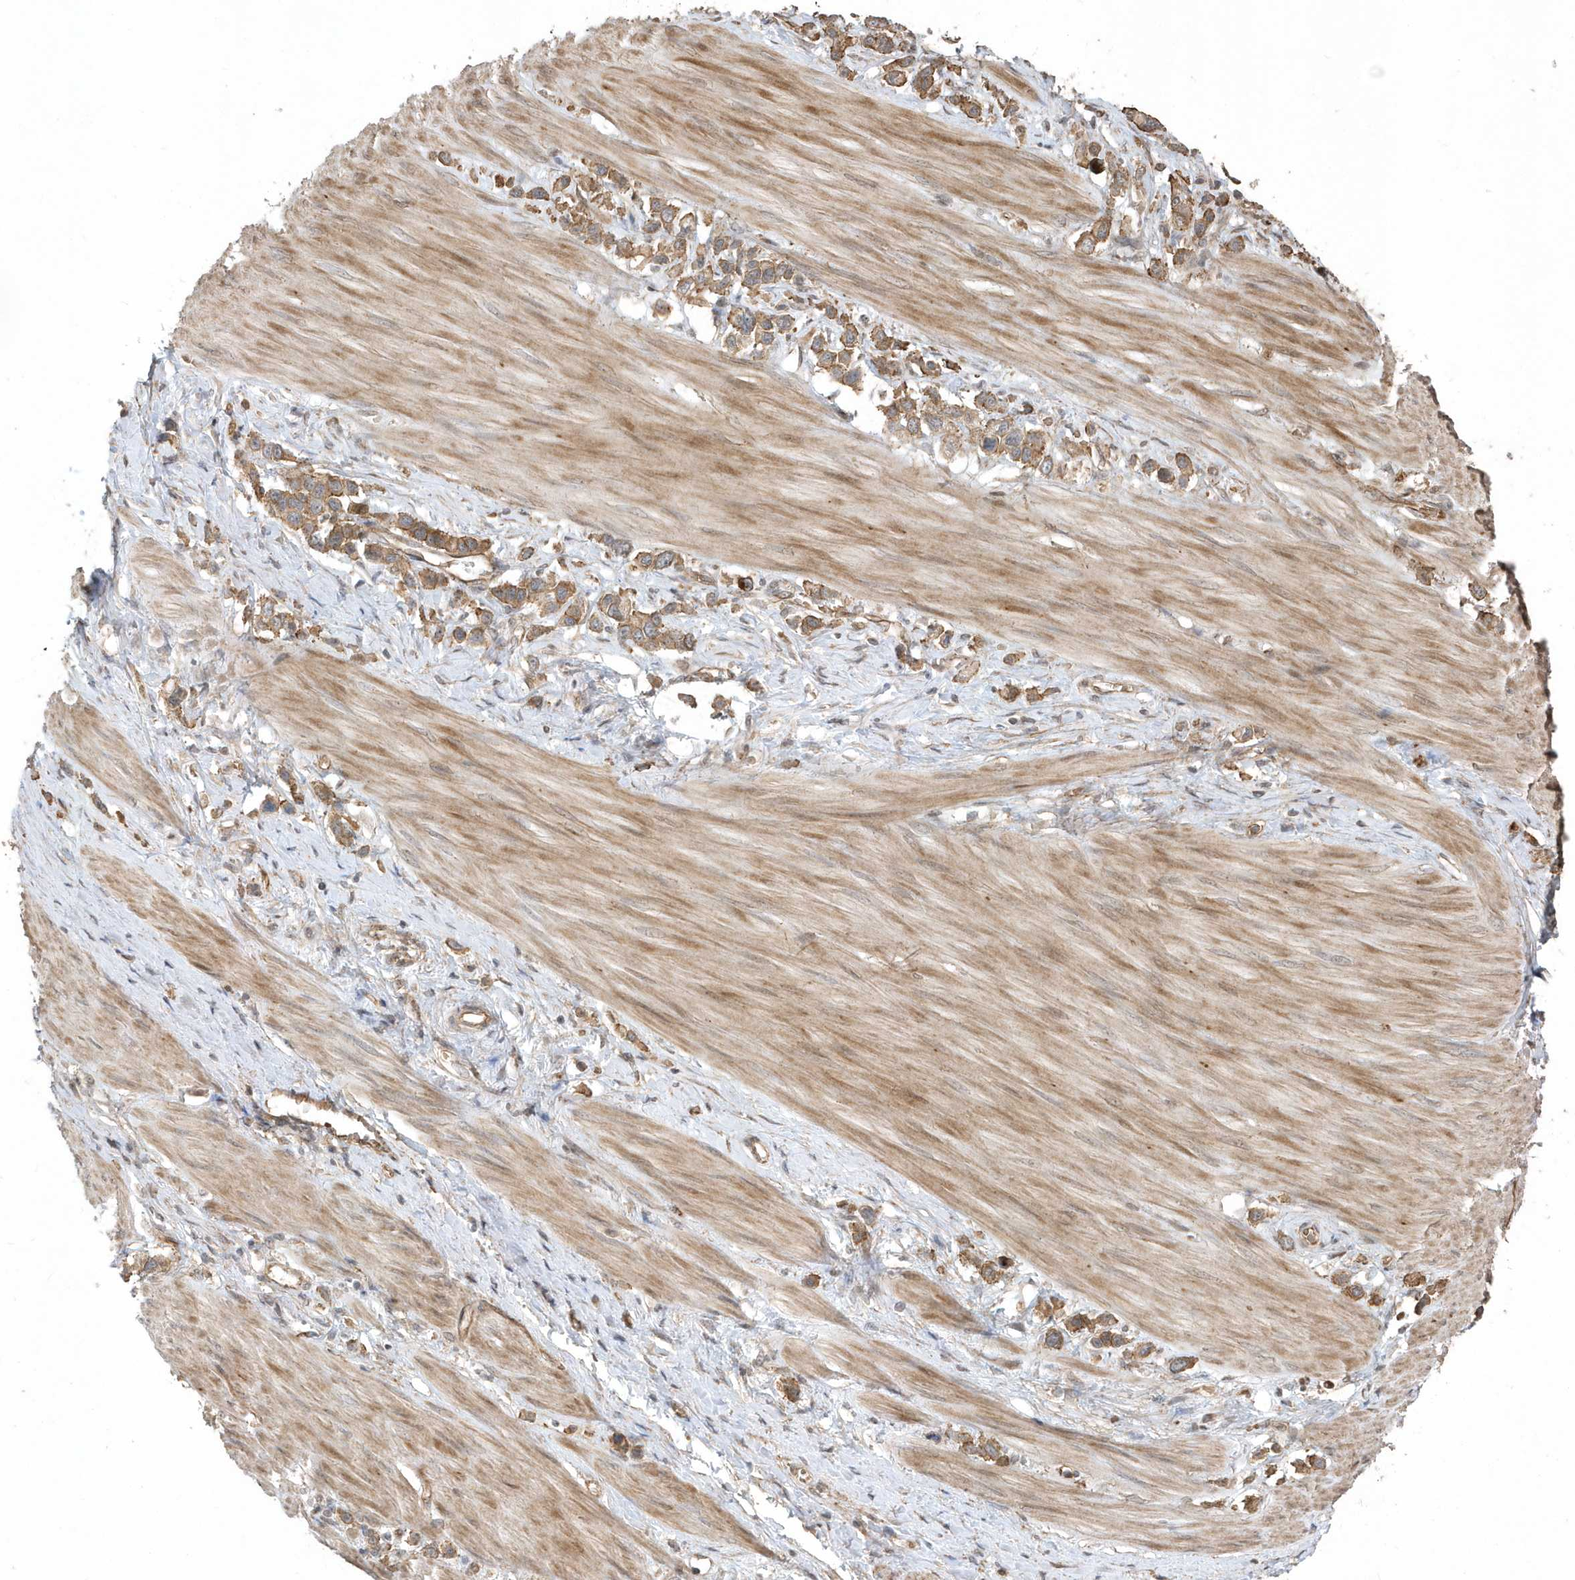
{"staining": {"intensity": "moderate", "quantity": ">75%", "location": "cytoplasmic/membranous"}, "tissue": "stomach cancer", "cell_type": "Tumor cells", "image_type": "cancer", "snomed": [{"axis": "morphology", "description": "Adenocarcinoma, NOS"}, {"axis": "topography", "description": "Stomach"}], "caption": "Protein expression analysis of stomach cancer demonstrates moderate cytoplasmic/membranous positivity in approximately >75% of tumor cells. (brown staining indicates protein expression, while blue staining denotes nuclei).", "gene": "HERPUD1", "patient": {"sex": "female", "age": 65}}